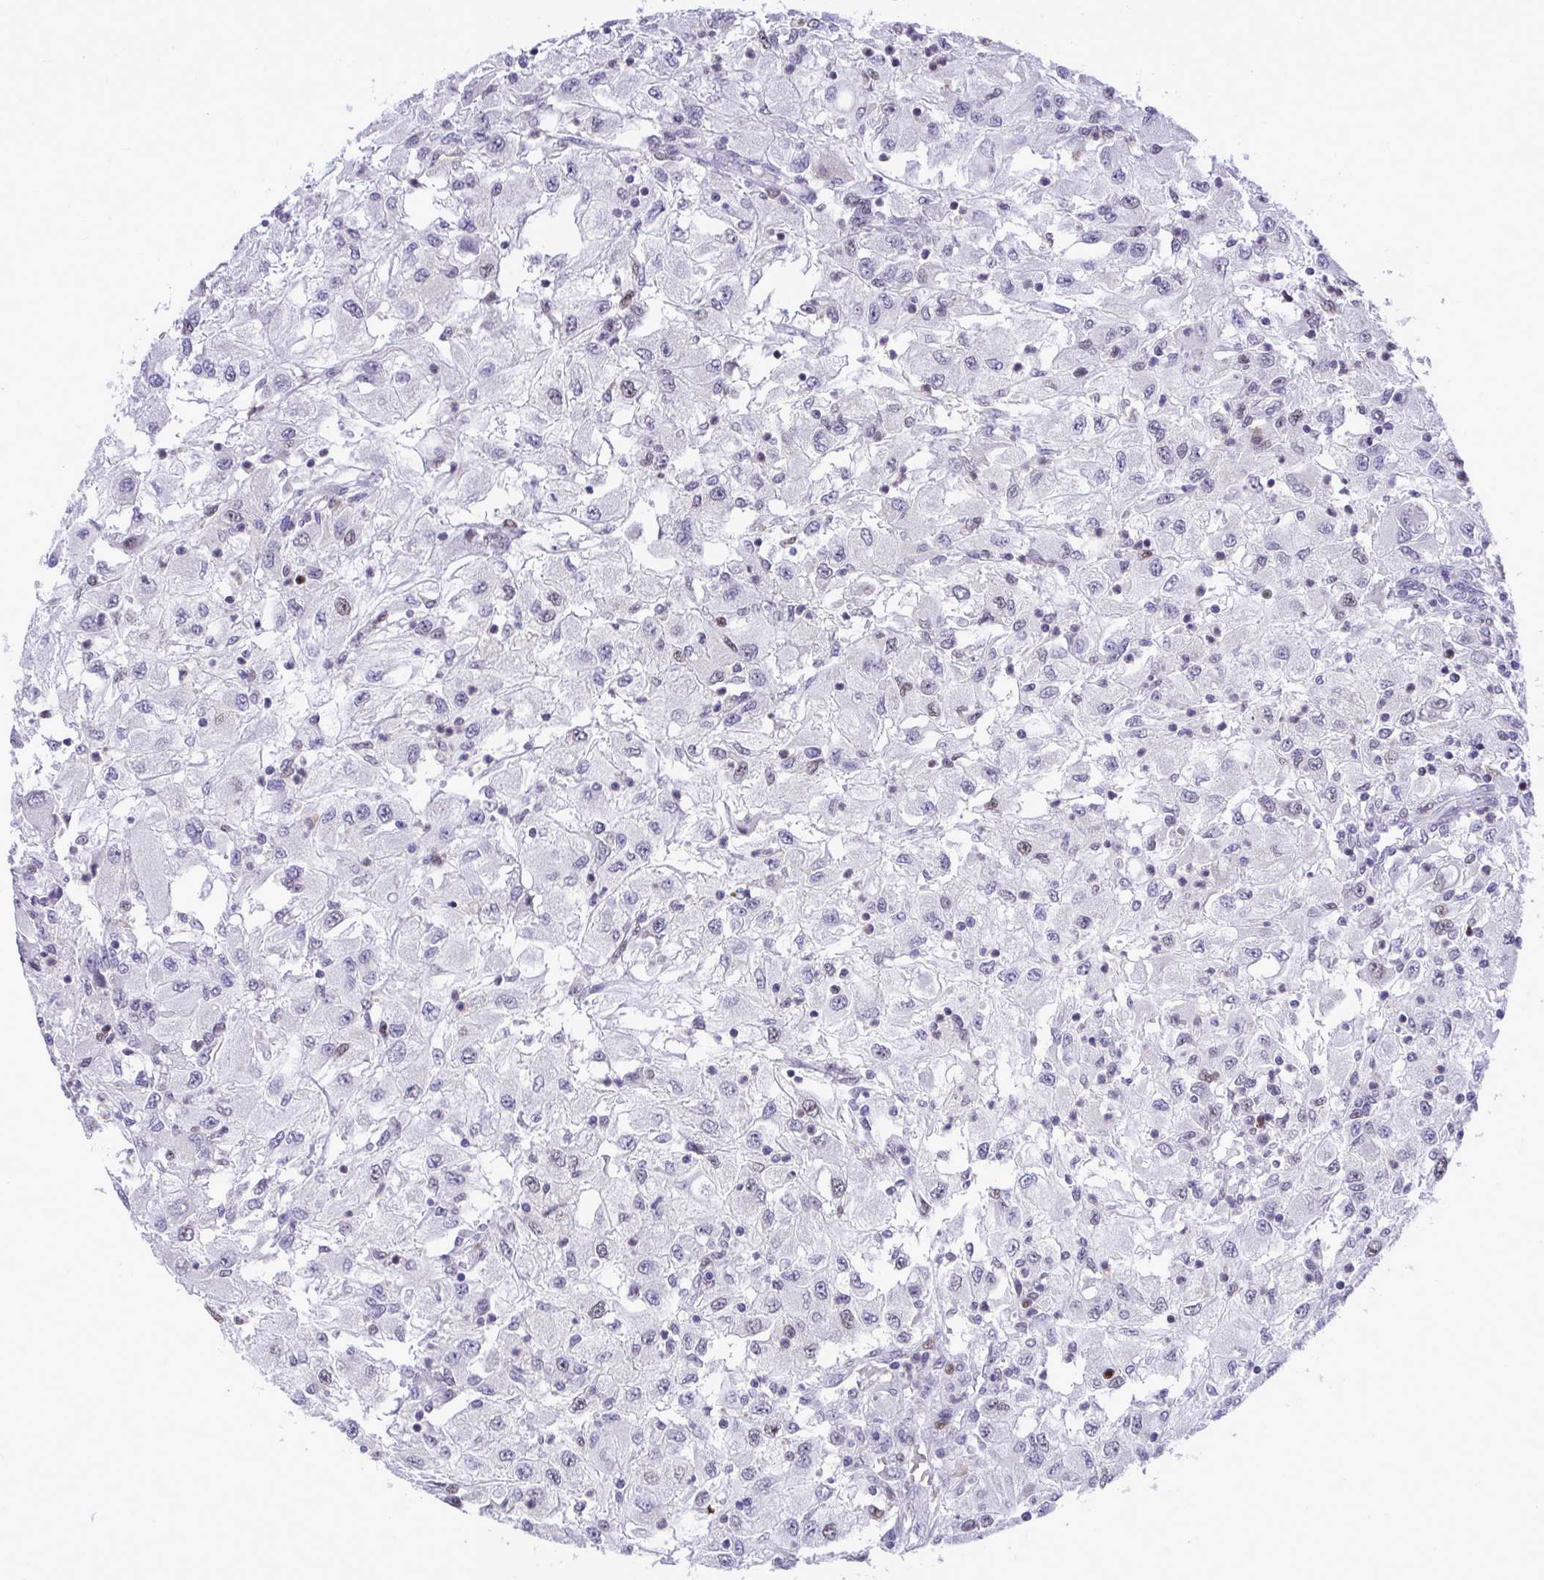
{"staining": {"intensity": "weak", "quantity": "<25%", "location": "nuclear"}, "tissue": "renal cancer", "cell_type": "Tumor cells", "image_type": "cancer", "snomed": [{"axis": "morphology", "description": "Adenocarcinoma, NOS"}, {"axis": "topography", "description": "Kidney"}], "caption": "High magnification brightfield microscopy of renal cancer stained with DAB (brown) and counterstained with hematoxylin (blue): tumor cells show no significant staining.", "gene": "C1QL2", "patient": {"sex": "female", "age": 67}}